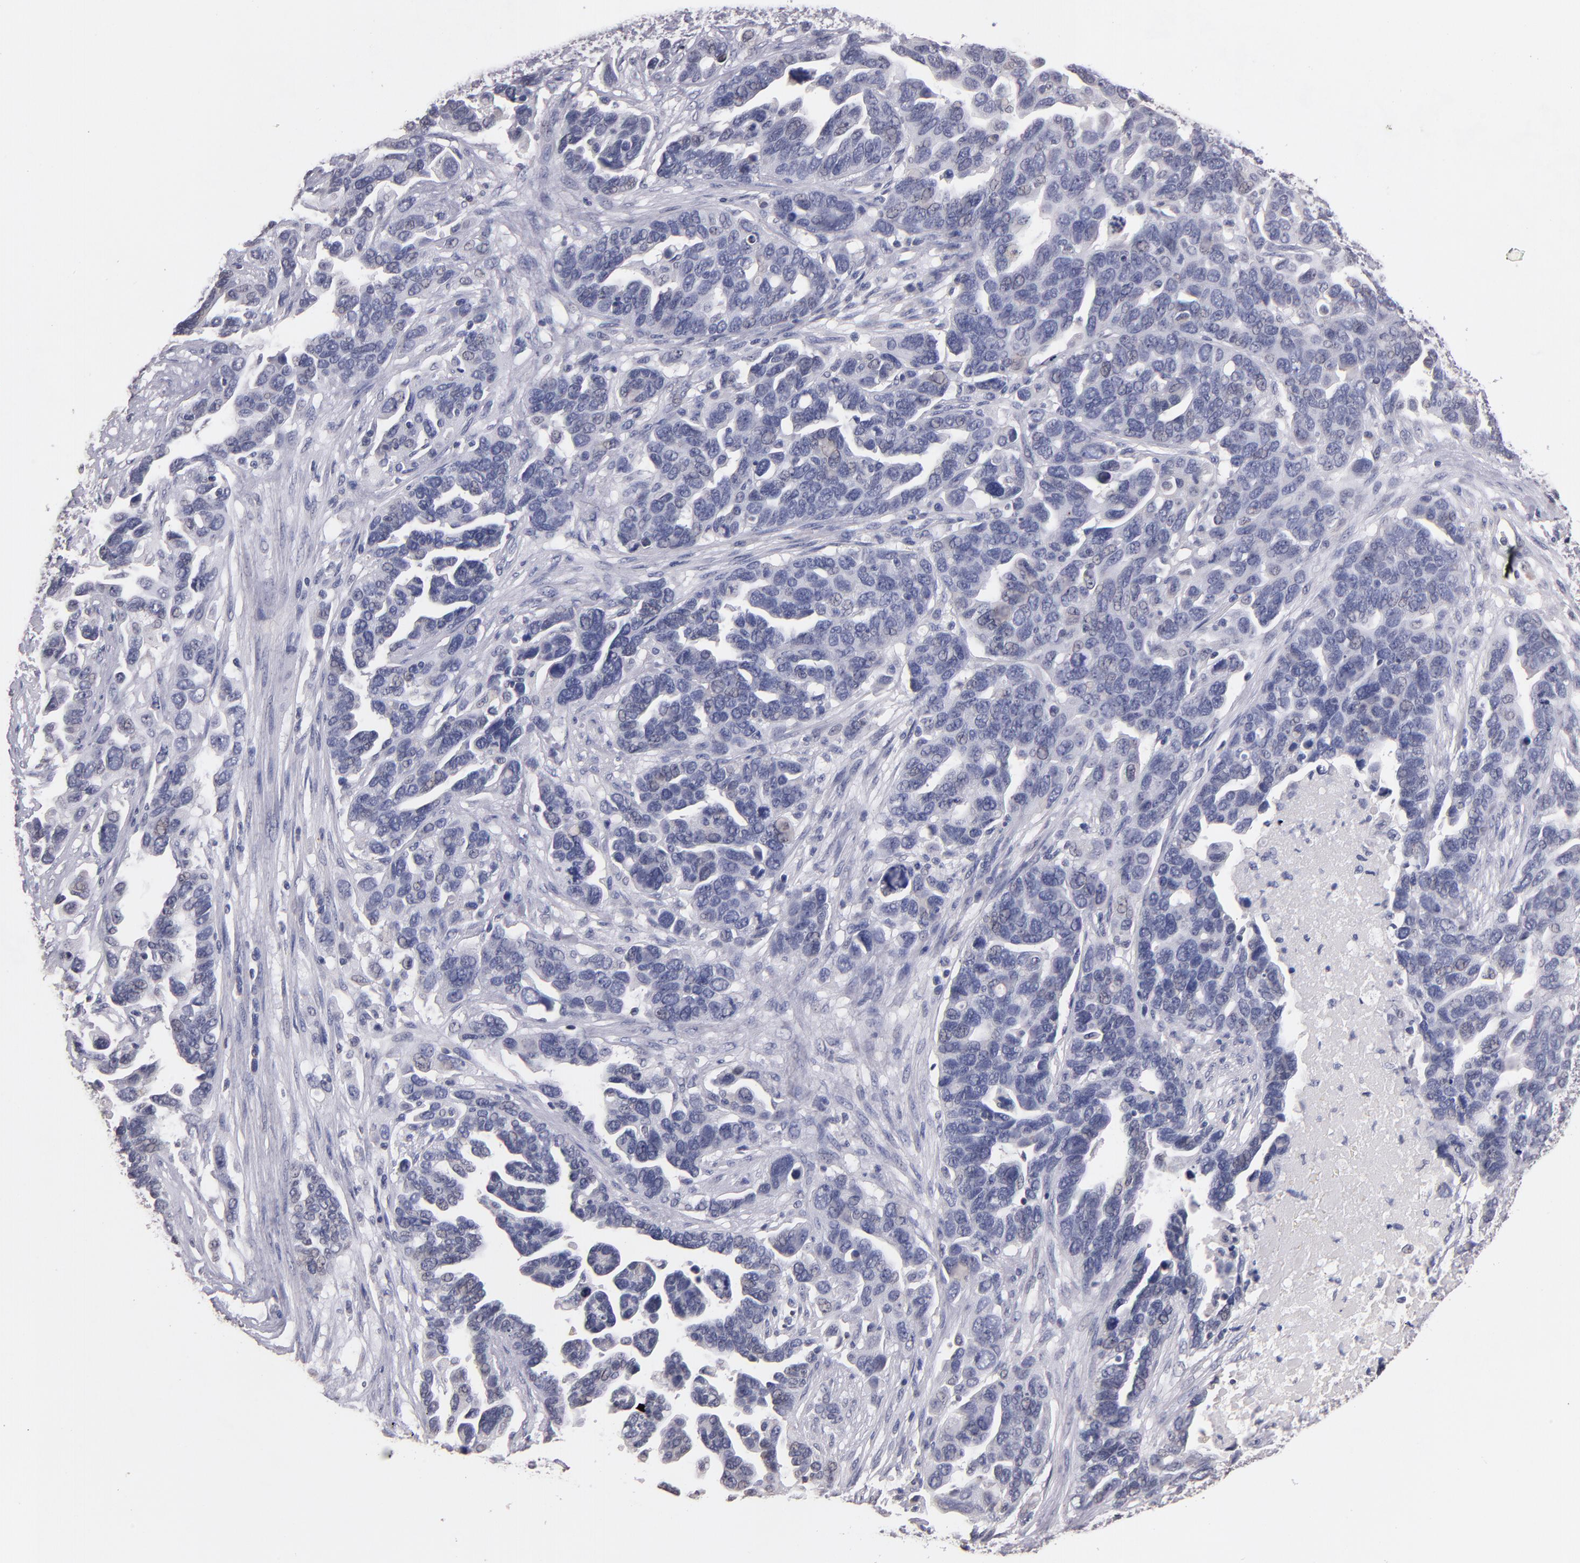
{"staining": {"intensity": "negative", "quantity": "none", "location": "none"}, "tissue": "ovarian cancer", "cell_type": "Tumor cells", "image_type": "cancer", "snomed": [{"axis": "morphology", "description": "Cystadenocarcinoma, serous, NOS"}, {"axis": "topography", "description": "Ovary"}], "caption": "Immunohistochemical staining of human ovarian cancer shows no significant positivity in tumor cells. Nuclei are stained in blue.", "gene": "SOX10", "patient": {"sex": "female", "age": 54}}